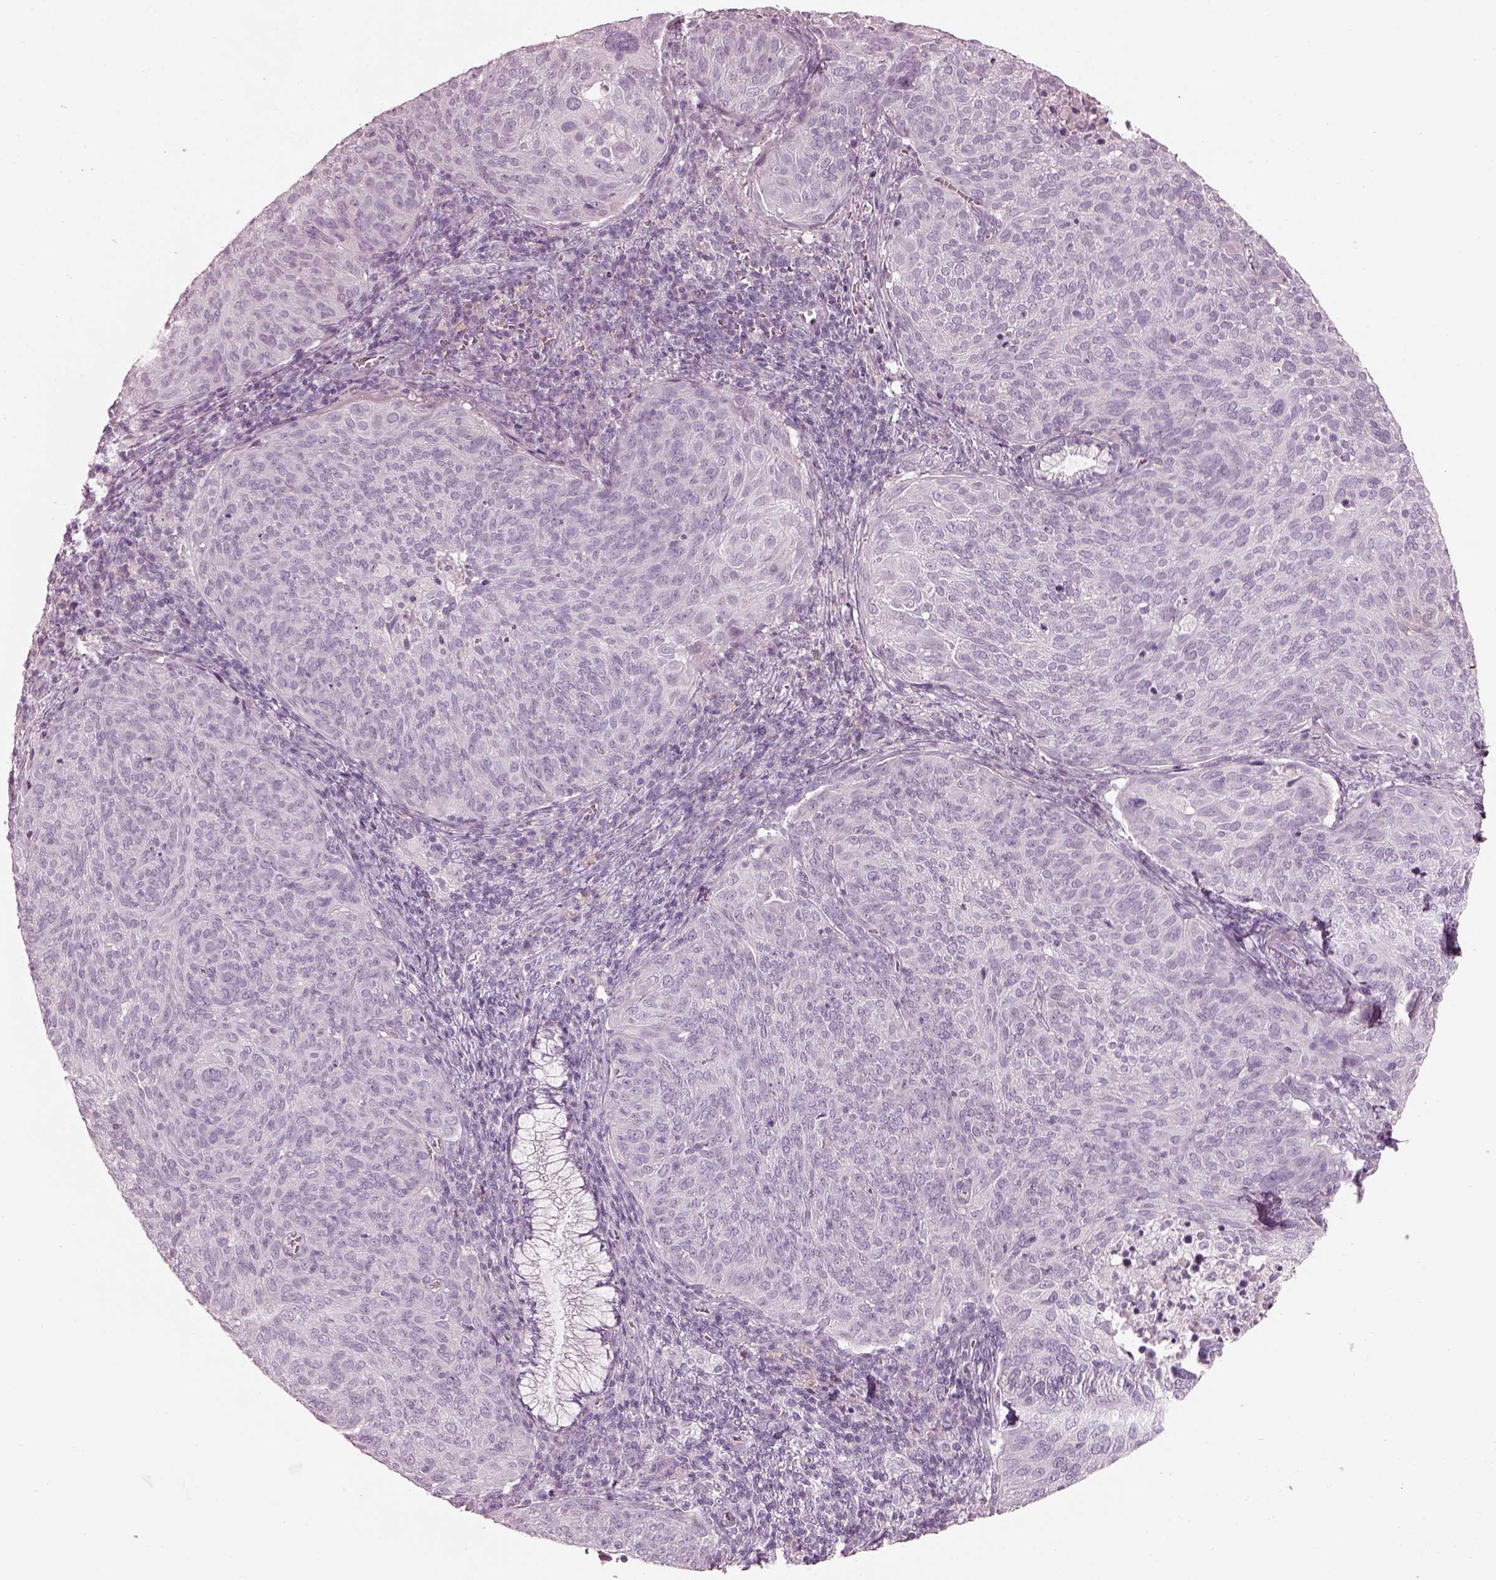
{"staining": {"intensity": "negative", "quantity": "none", "location": "none"}, "tissue": "cervical cancer", "cell_type": "Tumor cells", "image_type": "cancer", "snomed": [{"axis": "morphology", "description": "Squamous cell carcinoma, NOS"}, {"axis": "topography", "description": "Cervix"}], "caption": "A histopathology image of squamous cell carcinoma (cervical) stained for a protein exhibits no brown staining in tumor cells.", "gene": "RSPH9", "patient": {"sex": "female", "age": 39}}